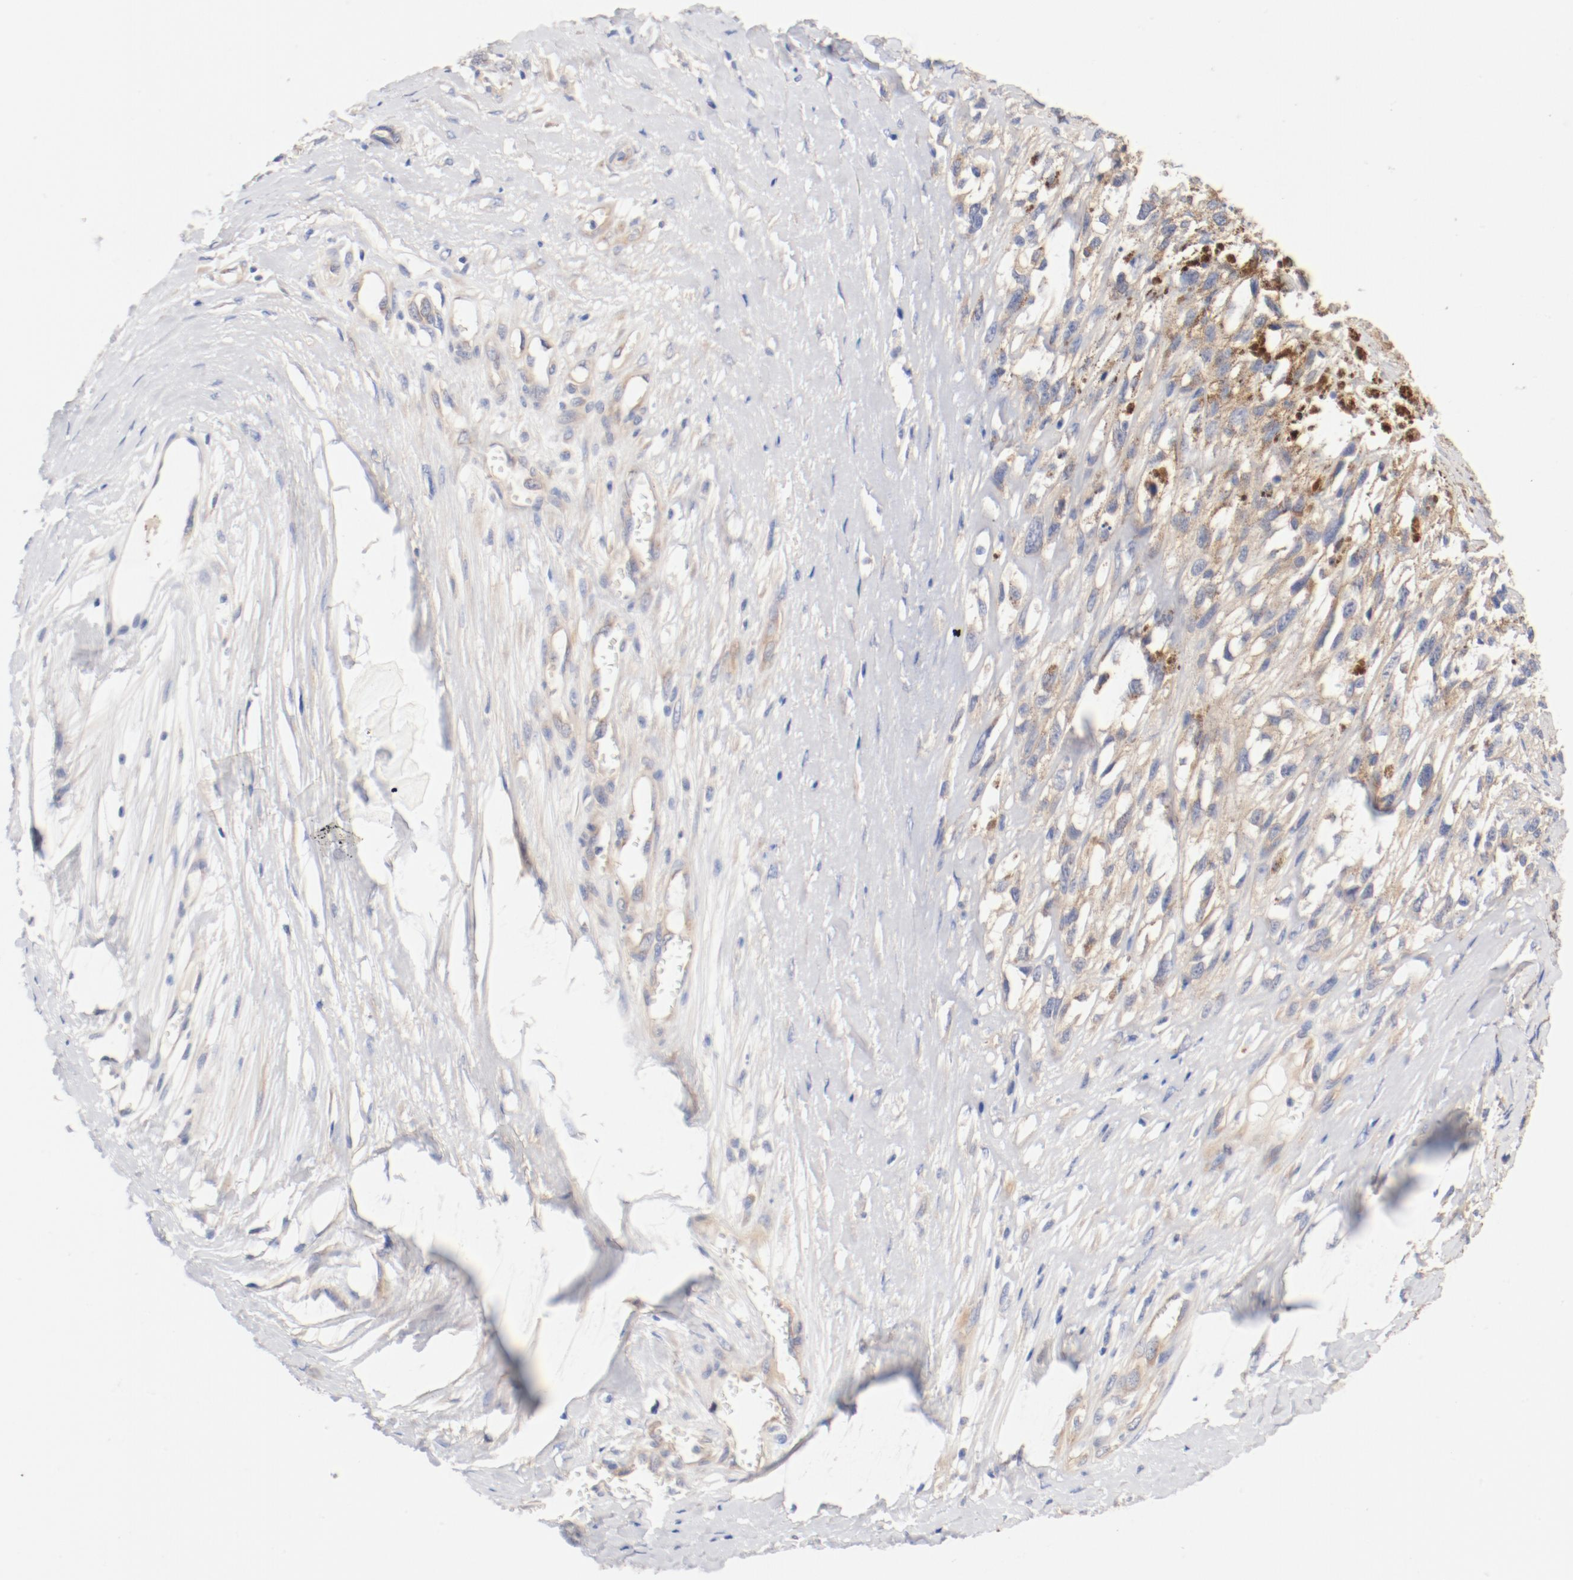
{"staining": {"intensity": "weak", "quantity": ">75%", "location": "cytoplasmic/membranous"}, "tissue": "melanoma", "cell_type": "Tumor cells", "image_type": "cancer", "snomed": [{"axis": "morphology", "description": "Malignant melanoma, Metastatic site"}, {"axis": "topography", "description": "Lymph node"}], "caption": "This photomicrograph demonstrates malignant melanoma (metastatic site) stained with immunohistochemistry to label a protein in brown. The cytoplasmic/membranous of tumor cells show weak positivity for the protein. Nuclei are counter-stained blue.", "gene": "DYNC1H1", "patient": {"sex": "male", "age": 59}}